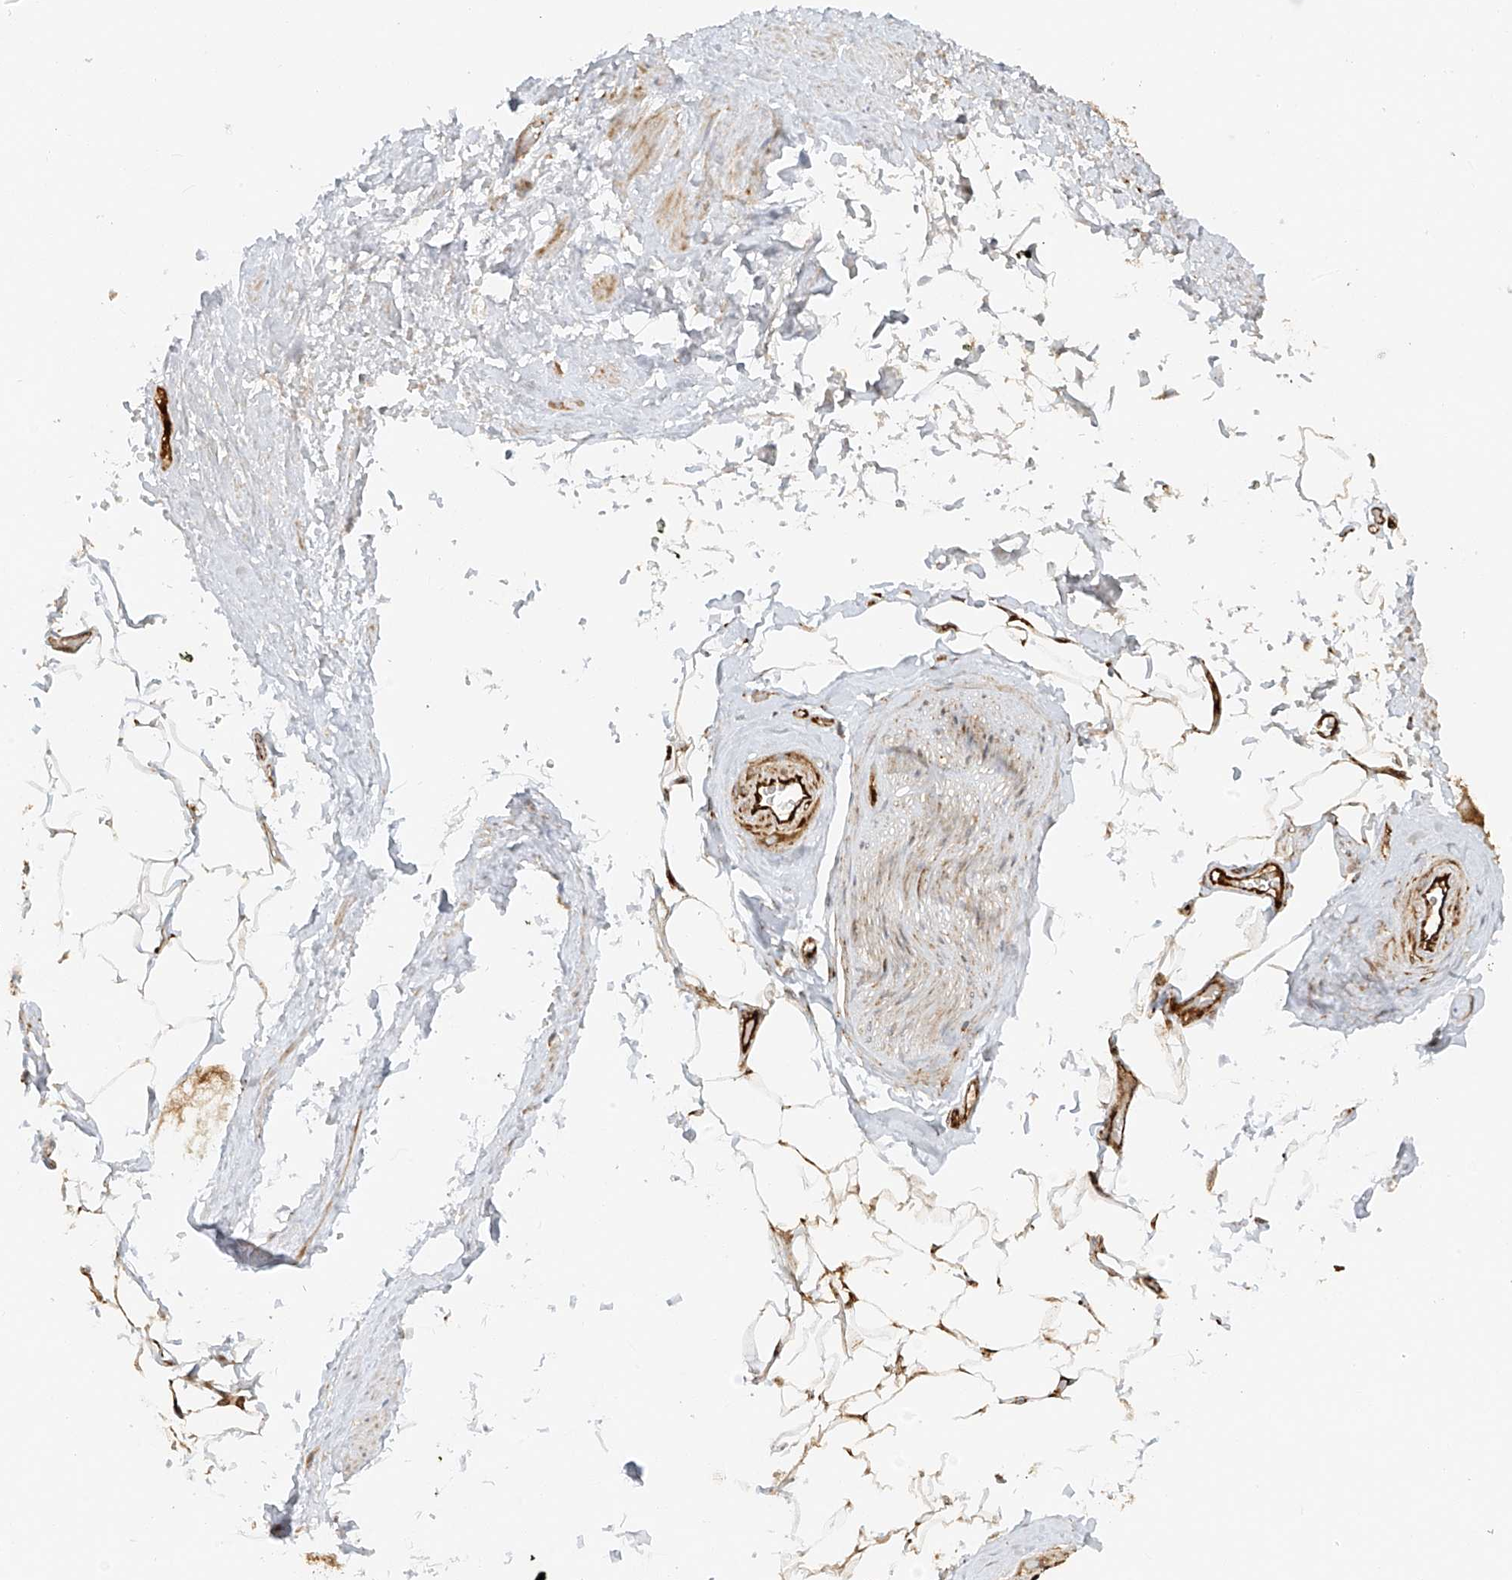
{"staining": {"intensity": "moderate", "quantity": ">75%", "location": "cytoplasmic/membranous"}, "tissue": "adipose tissue", "cell_type": "Adipocytes", "image_type": "normal", "snomed": [{"axis": "morphology", "description": "Normal tissue, NOS"}, {"axis": "morphology", "description": "Adenocarcinoma, Low grade"}, {"axis": "topography", "description": "Prostate"}, {"axis": "topography", "description": "Peripheral nerve tissue"}], "caption": "Approximately >75% of adipocytes in benign adipose tissue reveal moderate cytoplasmic/membranous protein expression as visualized by brown immunohistochemical staining.", "gene": "MIPEP", "patient": {"sex": "male", "age": 63}}